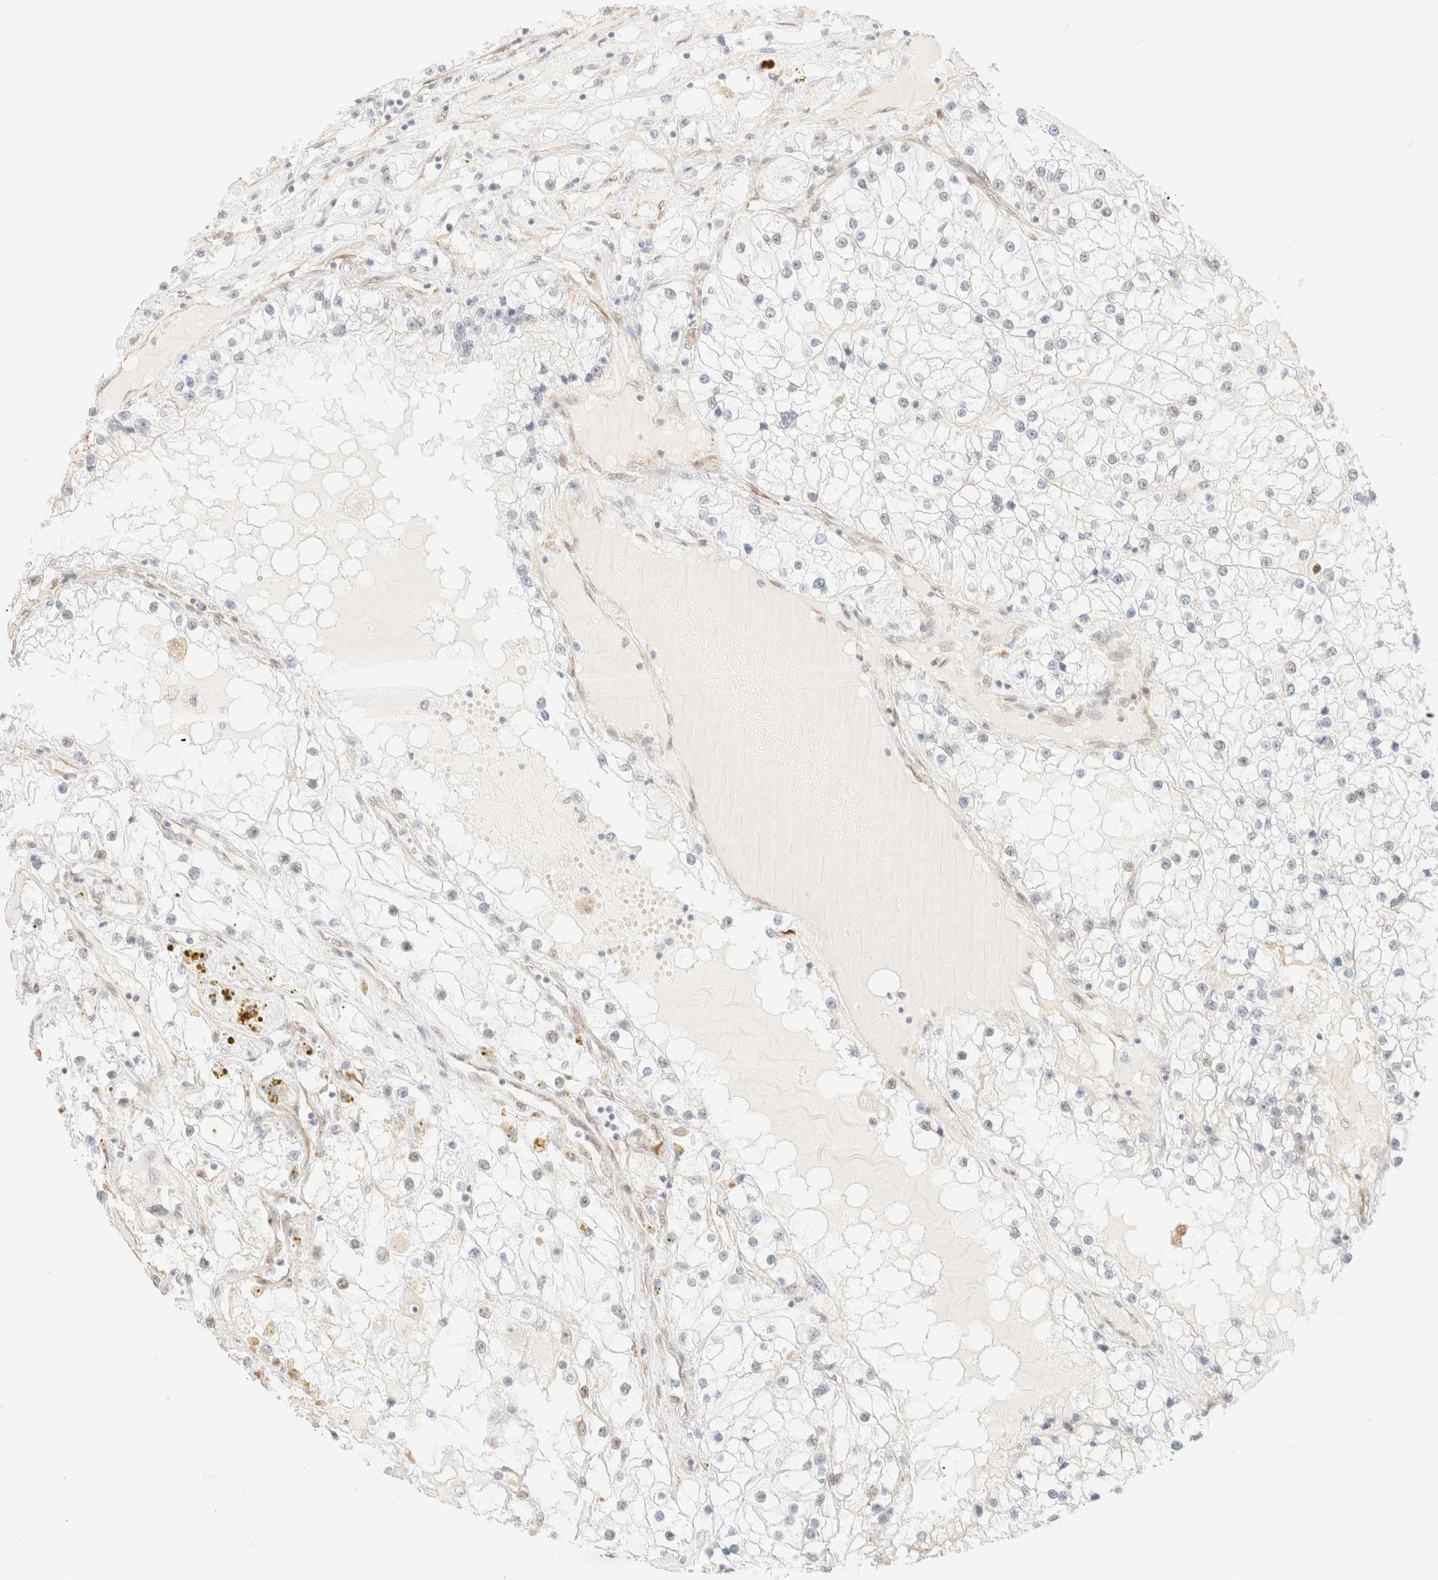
{"staining": {"intensity": "negative", "quantity": "none", "location": "none"}, "tissue": "renal cancer", "cell_type": "Tumor cells", "image_type": "cancer", "snomed": [{"axis": "morphology", "description": "Adenocarcinoma, NOS"}, {"axis": "topography", "description": "Kidney"}], "caption": "Immunohistochemistry of renal adenocarcinoma displays no positivity in tumor cells. (Stains: DAB immunohistochemistry (IHC) with hematoxylin counter stain, Microscopy: brightfield microscopy at high magnification).", "gene": "ZSCAN18", "patient": {"sex": "male", "age": 68}}